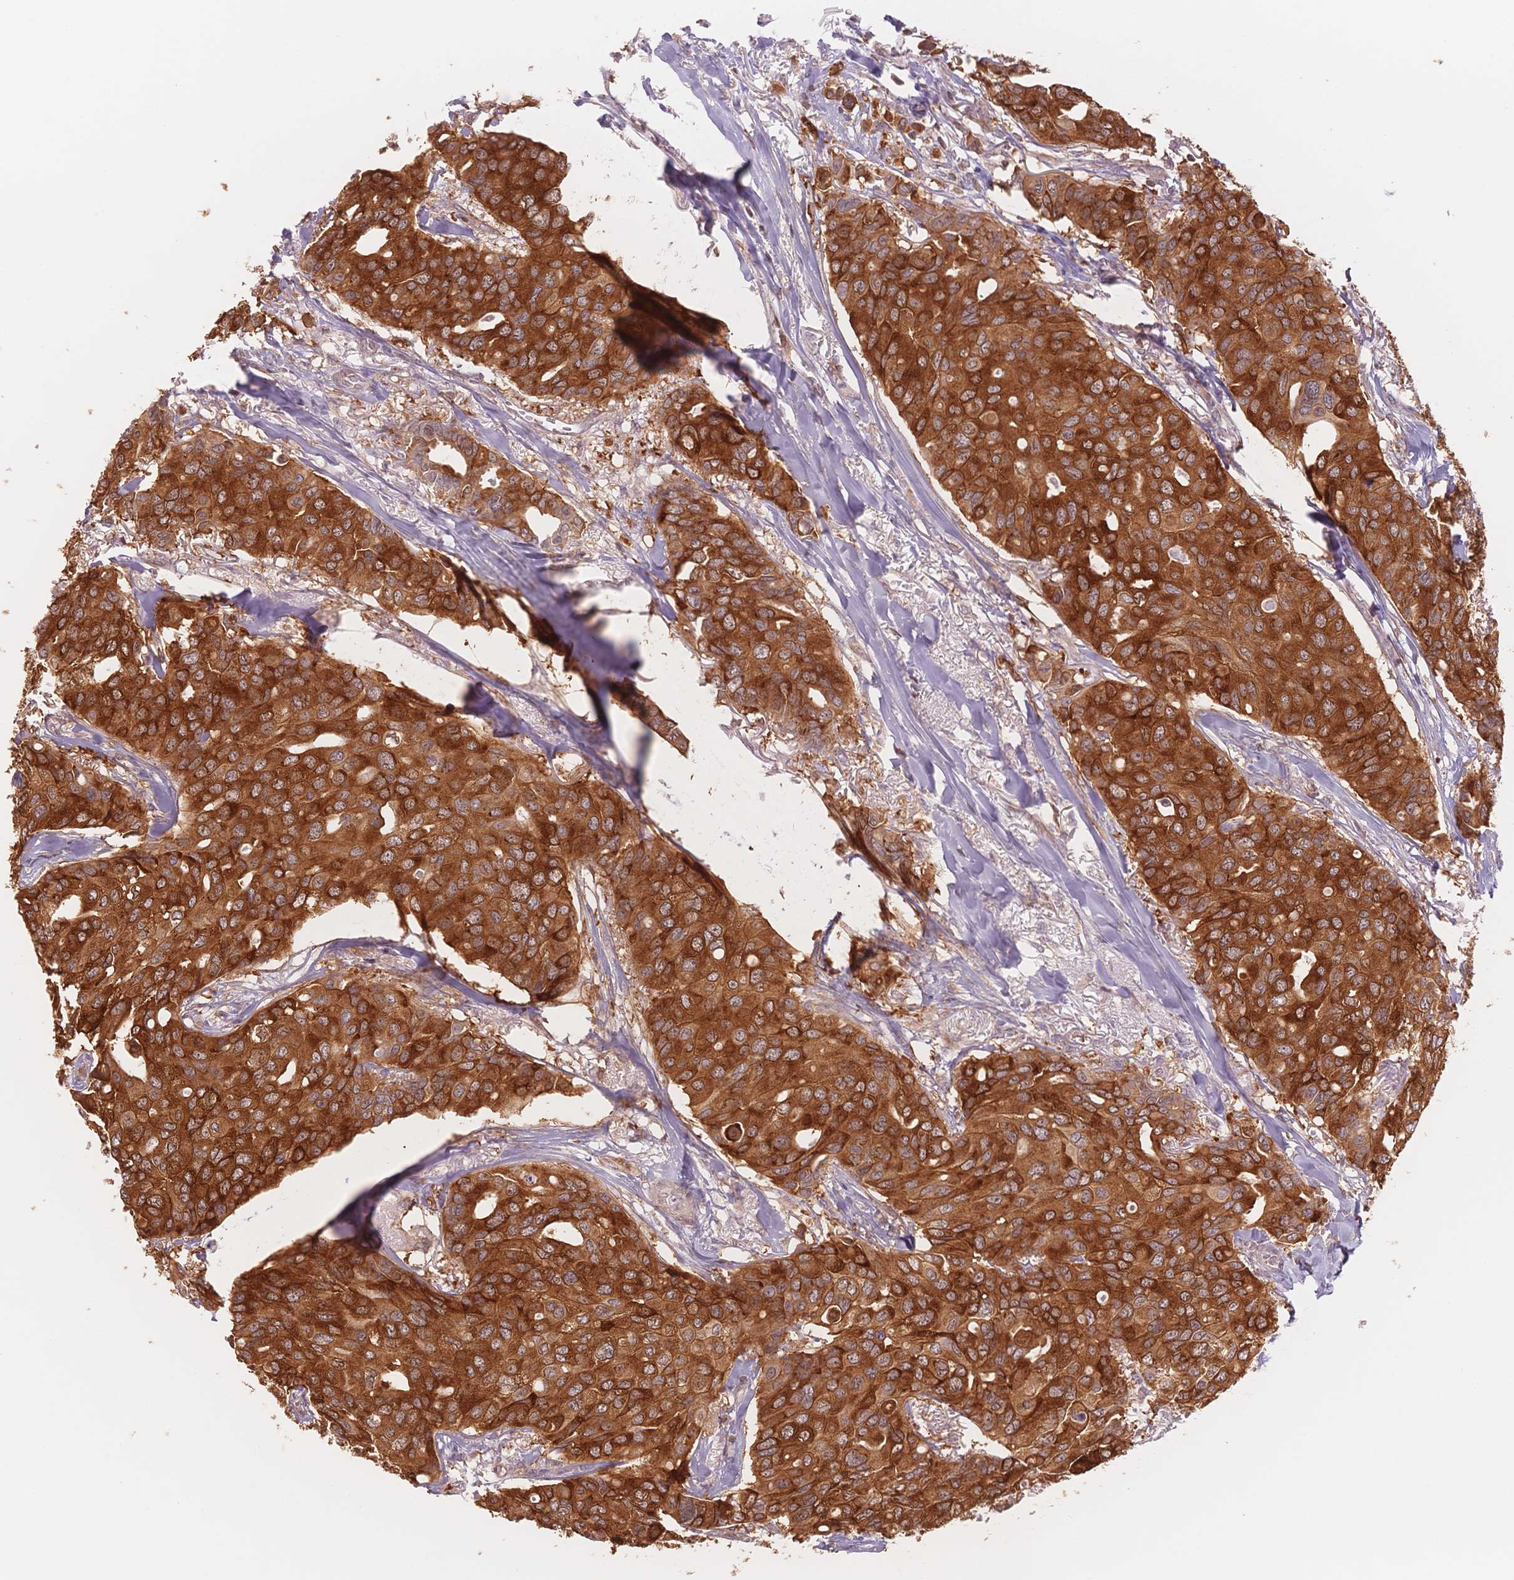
{"staining": {"intensity": "strong", "quantity": ">75%", "location": "cytoplasmic/membranous"}, "tissue": "breast cancer", "cell_type": "Tumor cells", "image_type": "cancer", "snomed": [{"axis": "morphology", "description": "Duct carcinoma"}, {"axis": "topography", "description": "Breast"}], "caption": "Tumor cells reveal high levels of strong cytoplasmic/membranous positivity in about >75% of cells in human breast intraductal carcinoma.", "gene": "STK39", "patient": {"sex": "female", "age": 54}}